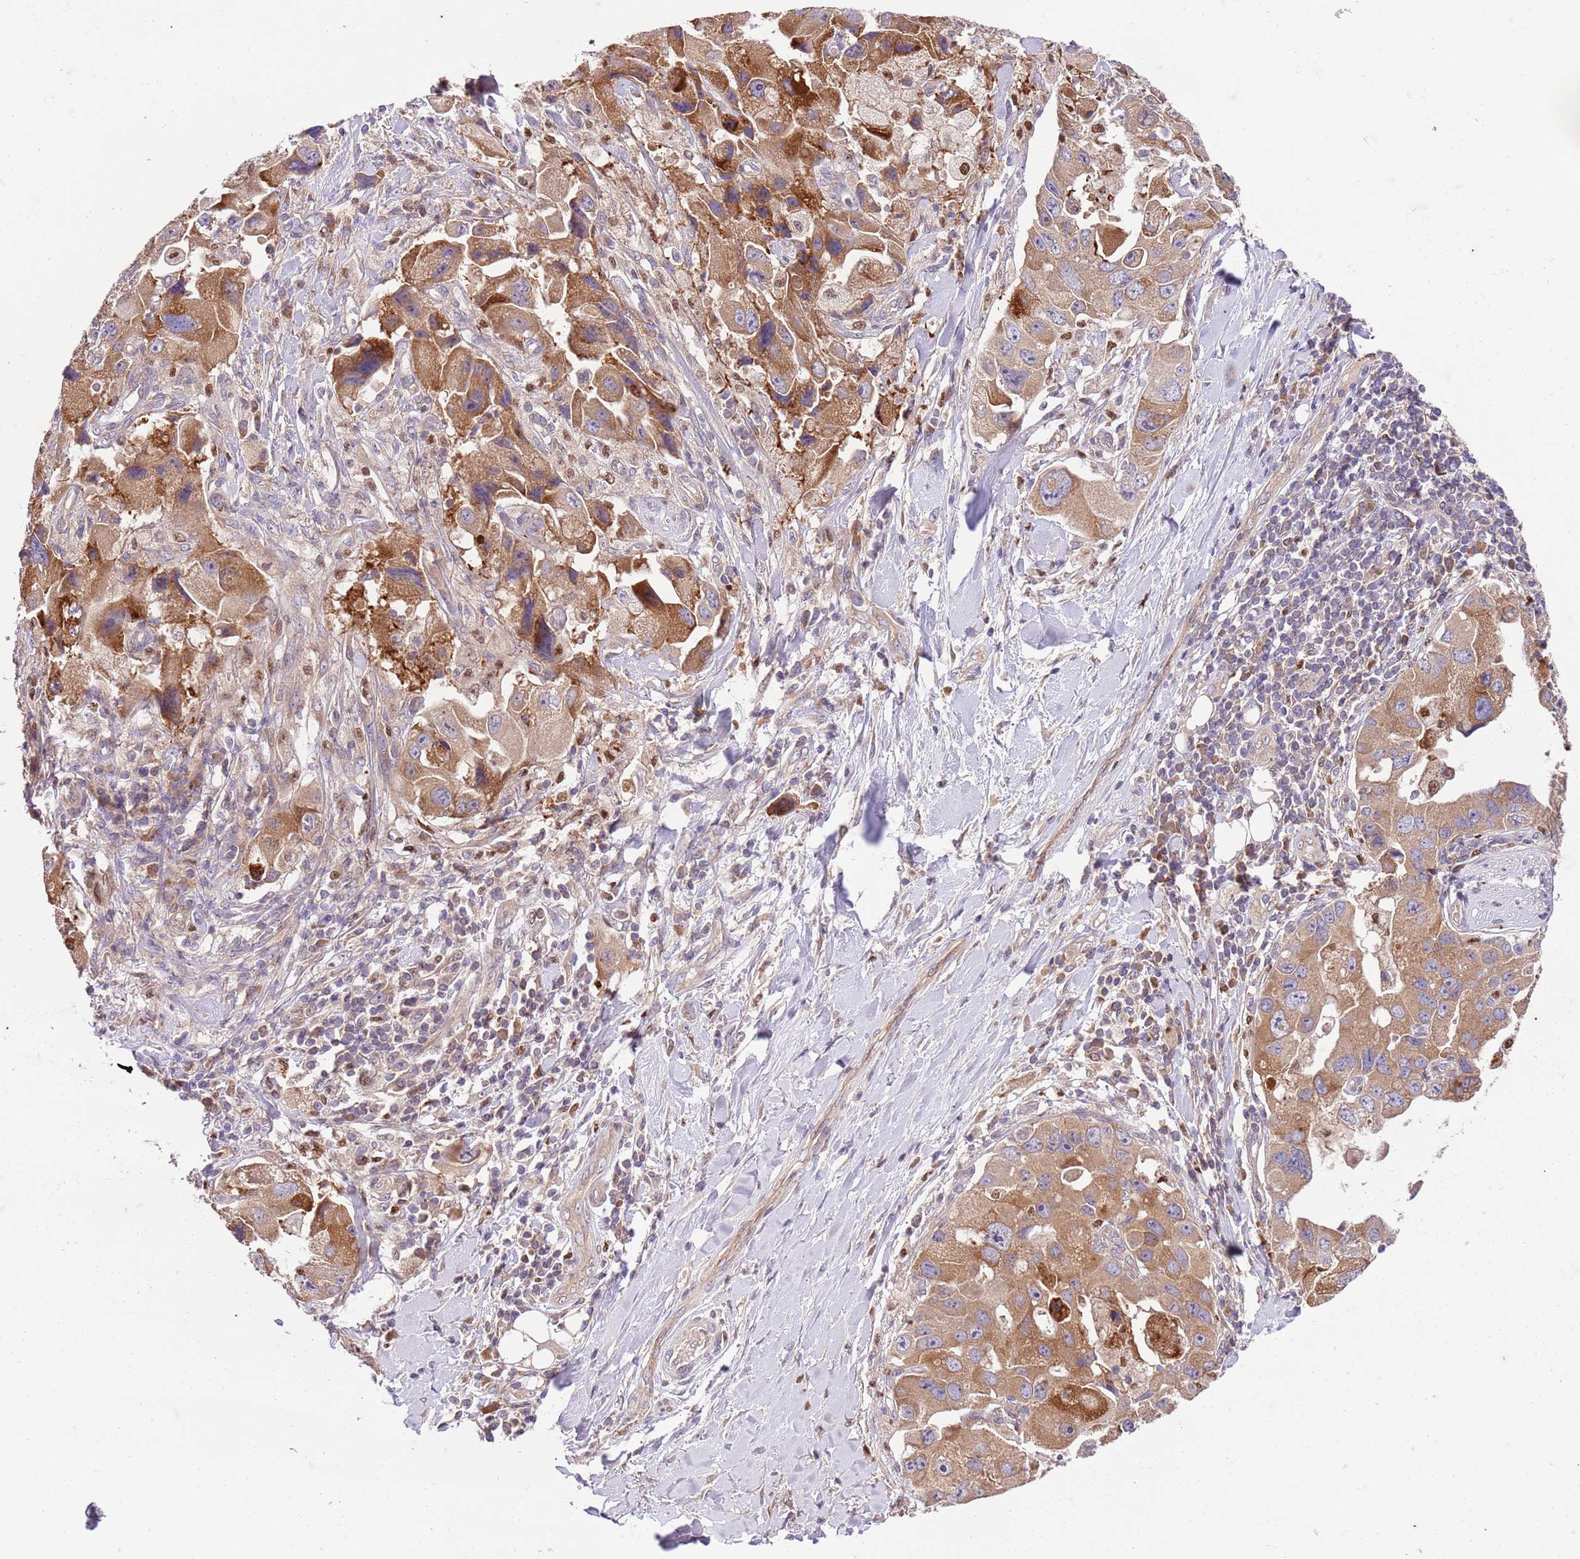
{"staining": {"intensity": "moderate", "quantity": ">75%", "location": "cytoplasmic/membranous"}, "tissue": "lung cancer", "cell_type": "Tumor cells", "image_type": "cancer", "snomed": [{"axis": "morphology", "description": "Adenocarcinoma, NOS"}, {"axis": "topography", "description": "Lung"}], "caption": "Tumor cells demonstrate medium levels of moderate cytoplasmic/membranous positivity in about >75% of cells in lung adenocarcinoma.", "gene": "OSBP", "patient": {"sex": "female", "age": 54}}